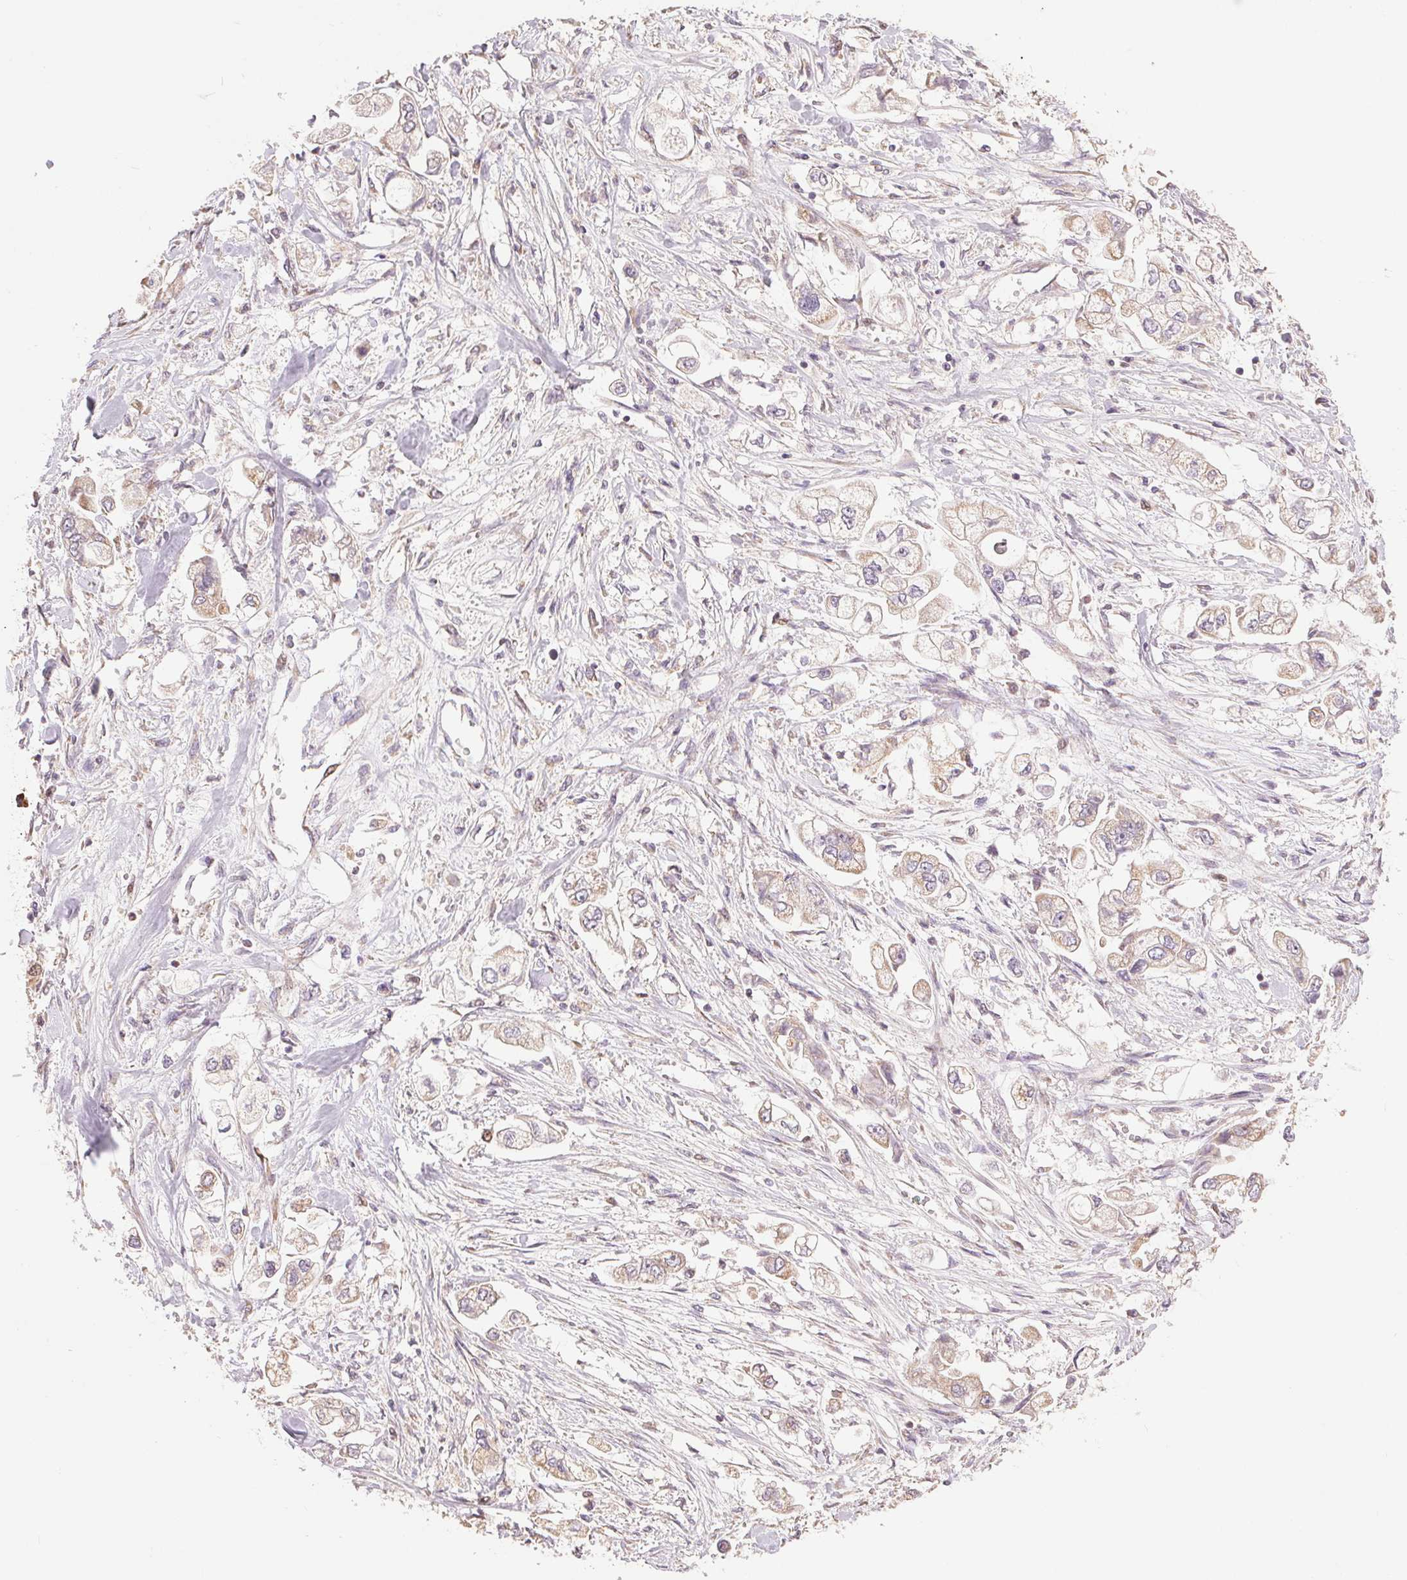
{"staining": {"intensity": "weak", "quantity": "25%-75%", "location": "cytoplasmic/membranous"}, "tissue": "stomach cancer", "cell_type": "Tumor cells", "image_type": "cancer", "snomed": [{"axis": "morphology", "description": "Adenocarcinoma, NOS"}, {"axis": "topography", "description": "Stomach"}], "caption": "Weak cytoplasmic/membranous protein expression is seen in approximately 25%-75% of tumor cells in stomach cancer. (DAB IHC, brown staining for protein, blue staining for nuclei).", "gene": "DGUOK", "patient": {"sex": "male", "age": 62}}